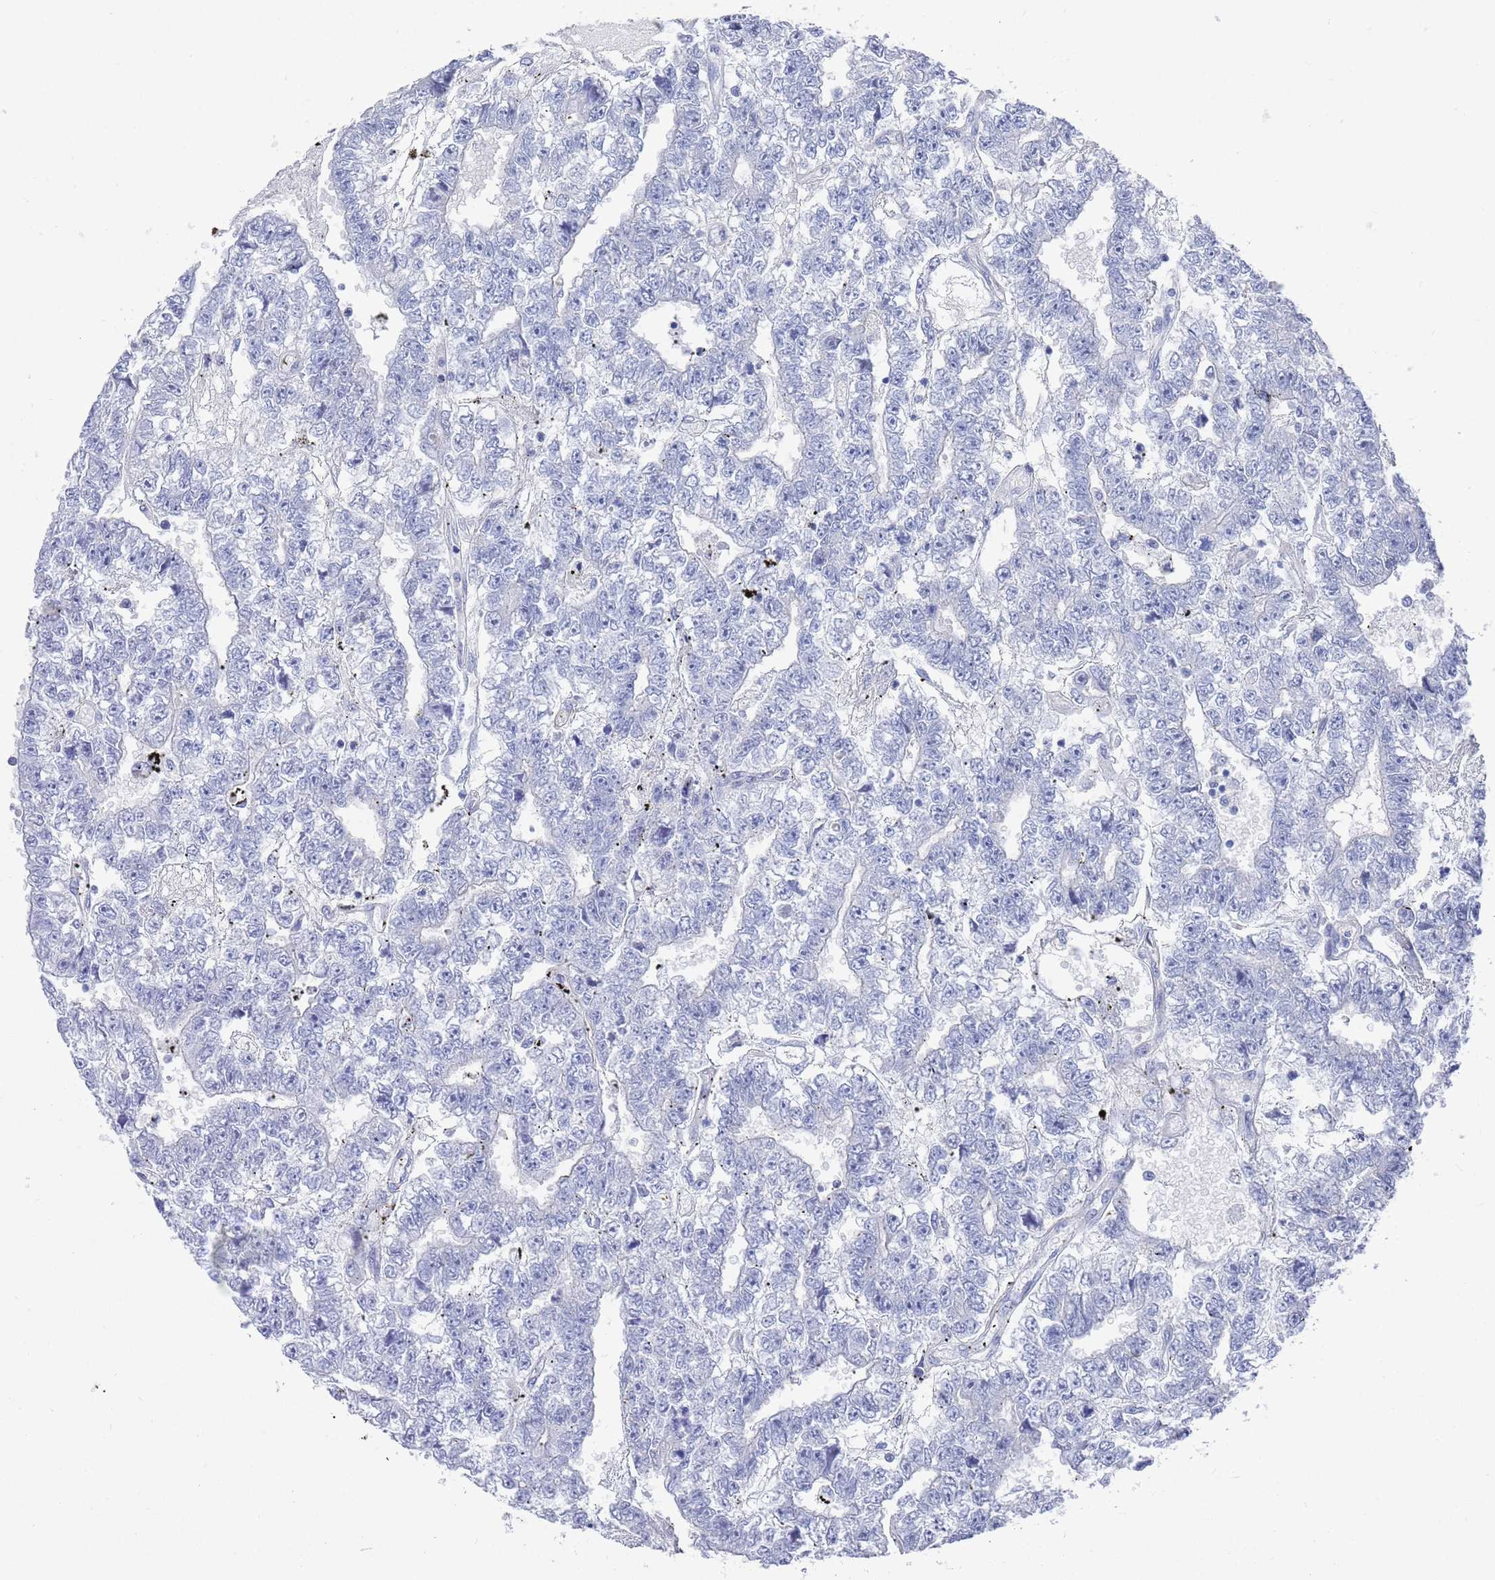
{"staining": {"intensity": "negative", "quantity": "none", "location": "none"}, "tissue": "testis cancer", "cell_type": "Tumor cells", "image_type": "cancer", "snomed": [{"axis": "morphology", "description": "Carcinoma, Embryonal, NOS"}, {"axis": "topography", "description": "Testis"}], "caption": "Immunohistochemistry (IHC) of human testis cancer (embryonal carcinoma) displays no positivity in tumor cells.", "gene": "MTMR2", "patient": {"sex": "male", "age": 25}}